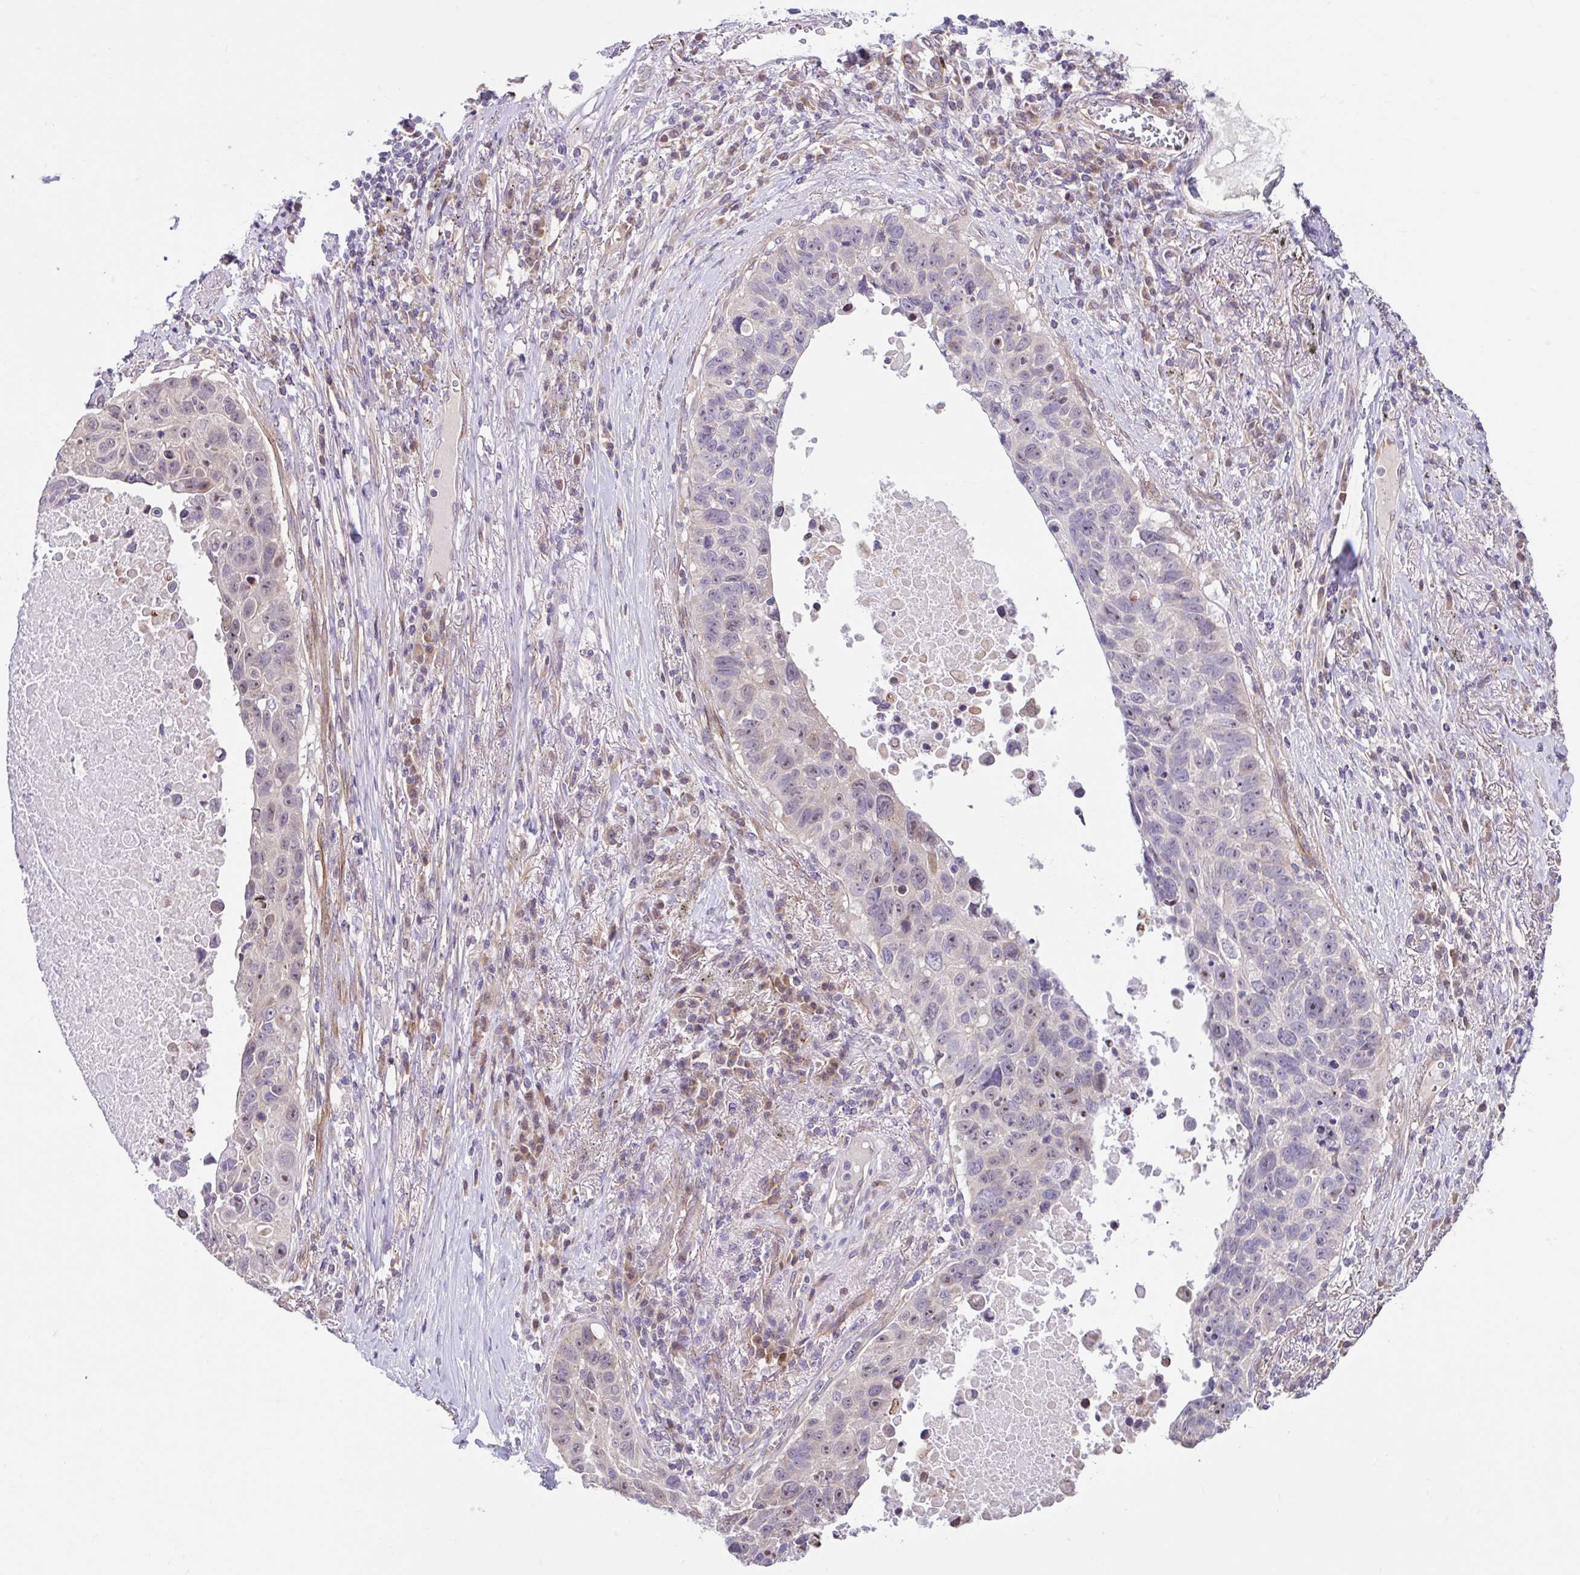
{"staining": {"intensity": "weak", "quantity": "<25%", "location": "nuclear"}, "tissue": "lung cancer", "cell_type": "Tumor cells", "image_type": "cancer", "snomed": [{"axis": "morphology", "description": "Squamous cell carcinoma, NOS"}, {"axis": "topography", "description": "Lung"}], "caption": "IHC of human lung squamous cell carcinoma demonstrates no expression in tumor cells. Brightfield microscopy of IHC stained with DAB (brown) and hematoxylin (blue), captured at high magnification.", "gene": "NT5C1B", "patient": {"sex": "male", "age": 66}}